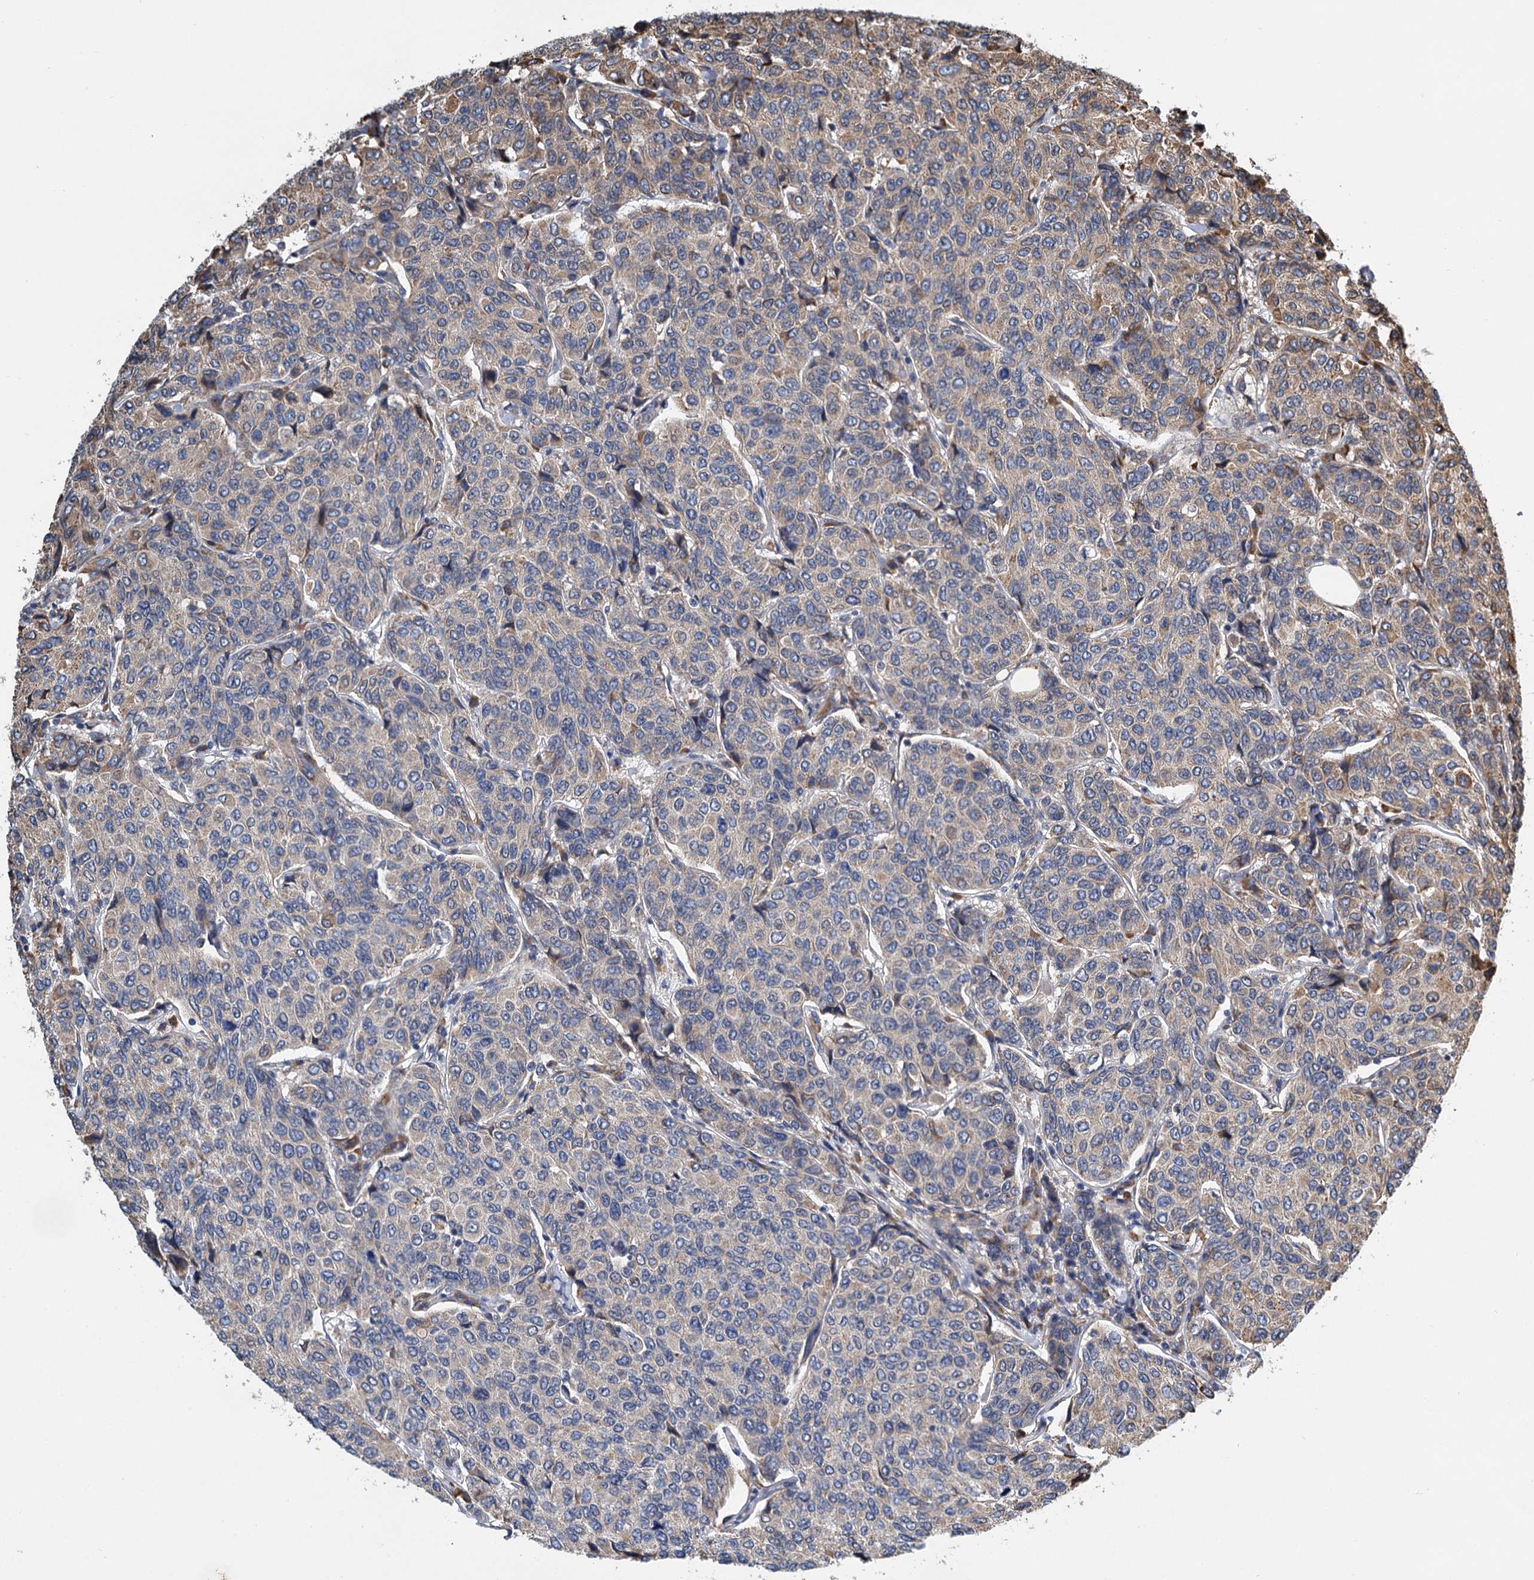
{"staining": {"intensity": "weak", "quantity": "25%-75%", "location": "cytoplasmic/membranous"}, "tissue": "breast cancer", "cell_type": "Tumor cells", "image_type": "cancer", "snomed": [{"axis": "morphology", "description": "Duct carcinoma"}, {"axis": "topography", "description": "Breast"}], "caption": "High-magnification brightfield microscopy of breast cancer (intraductal carcinoma) stained with DAB (brown) and counterstained with hematoxylin (blue). tumor cells exhibit weak cytoplasmic/membranous positivity is identified in about25%-75% of cells.", "gene": "LINS1", "patient": {"sex": "female", "age": 55}}